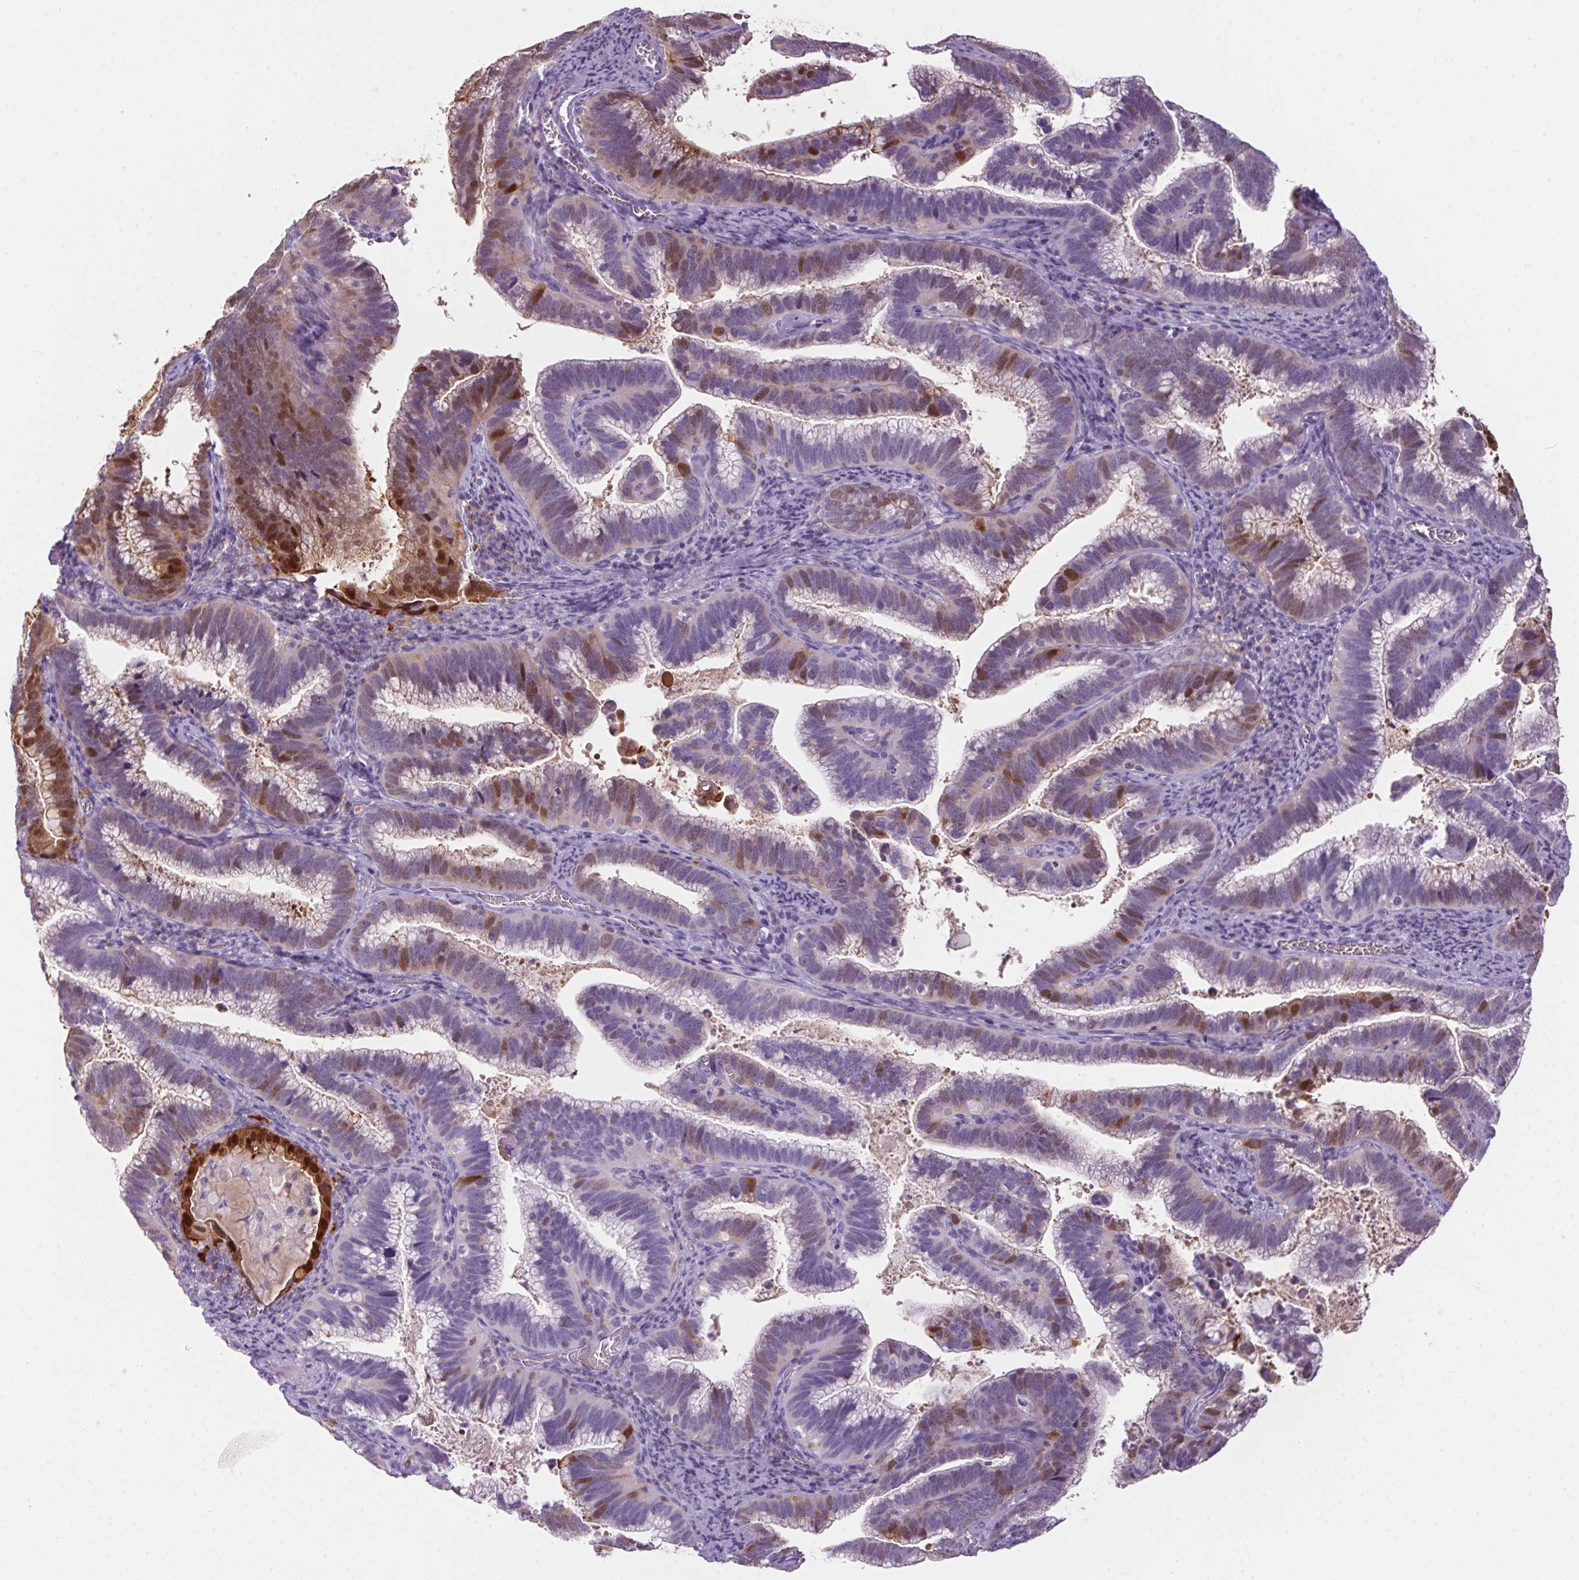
{"staining": {"intensity": "strong", "quantity": "<25%", "location": "cytoplasmic/membranous,nuclear"}, "tissue": "cervical cancer", "cell_type": "Tumor cells", "image_type": "cancer", "snomed": [{"axis": "morphology", "description": "Adenocarcinoma, NOS"}, {"axis": "topography", "description": "Cervix"}], "caption": "A histopathology image of cervical cancer stained for a protein displays strong cytoplasmic/membranous and nuclear brown staining in tumor cells.", "gene": "S100A2", "patient": {"sex": "female", "age": 61}}